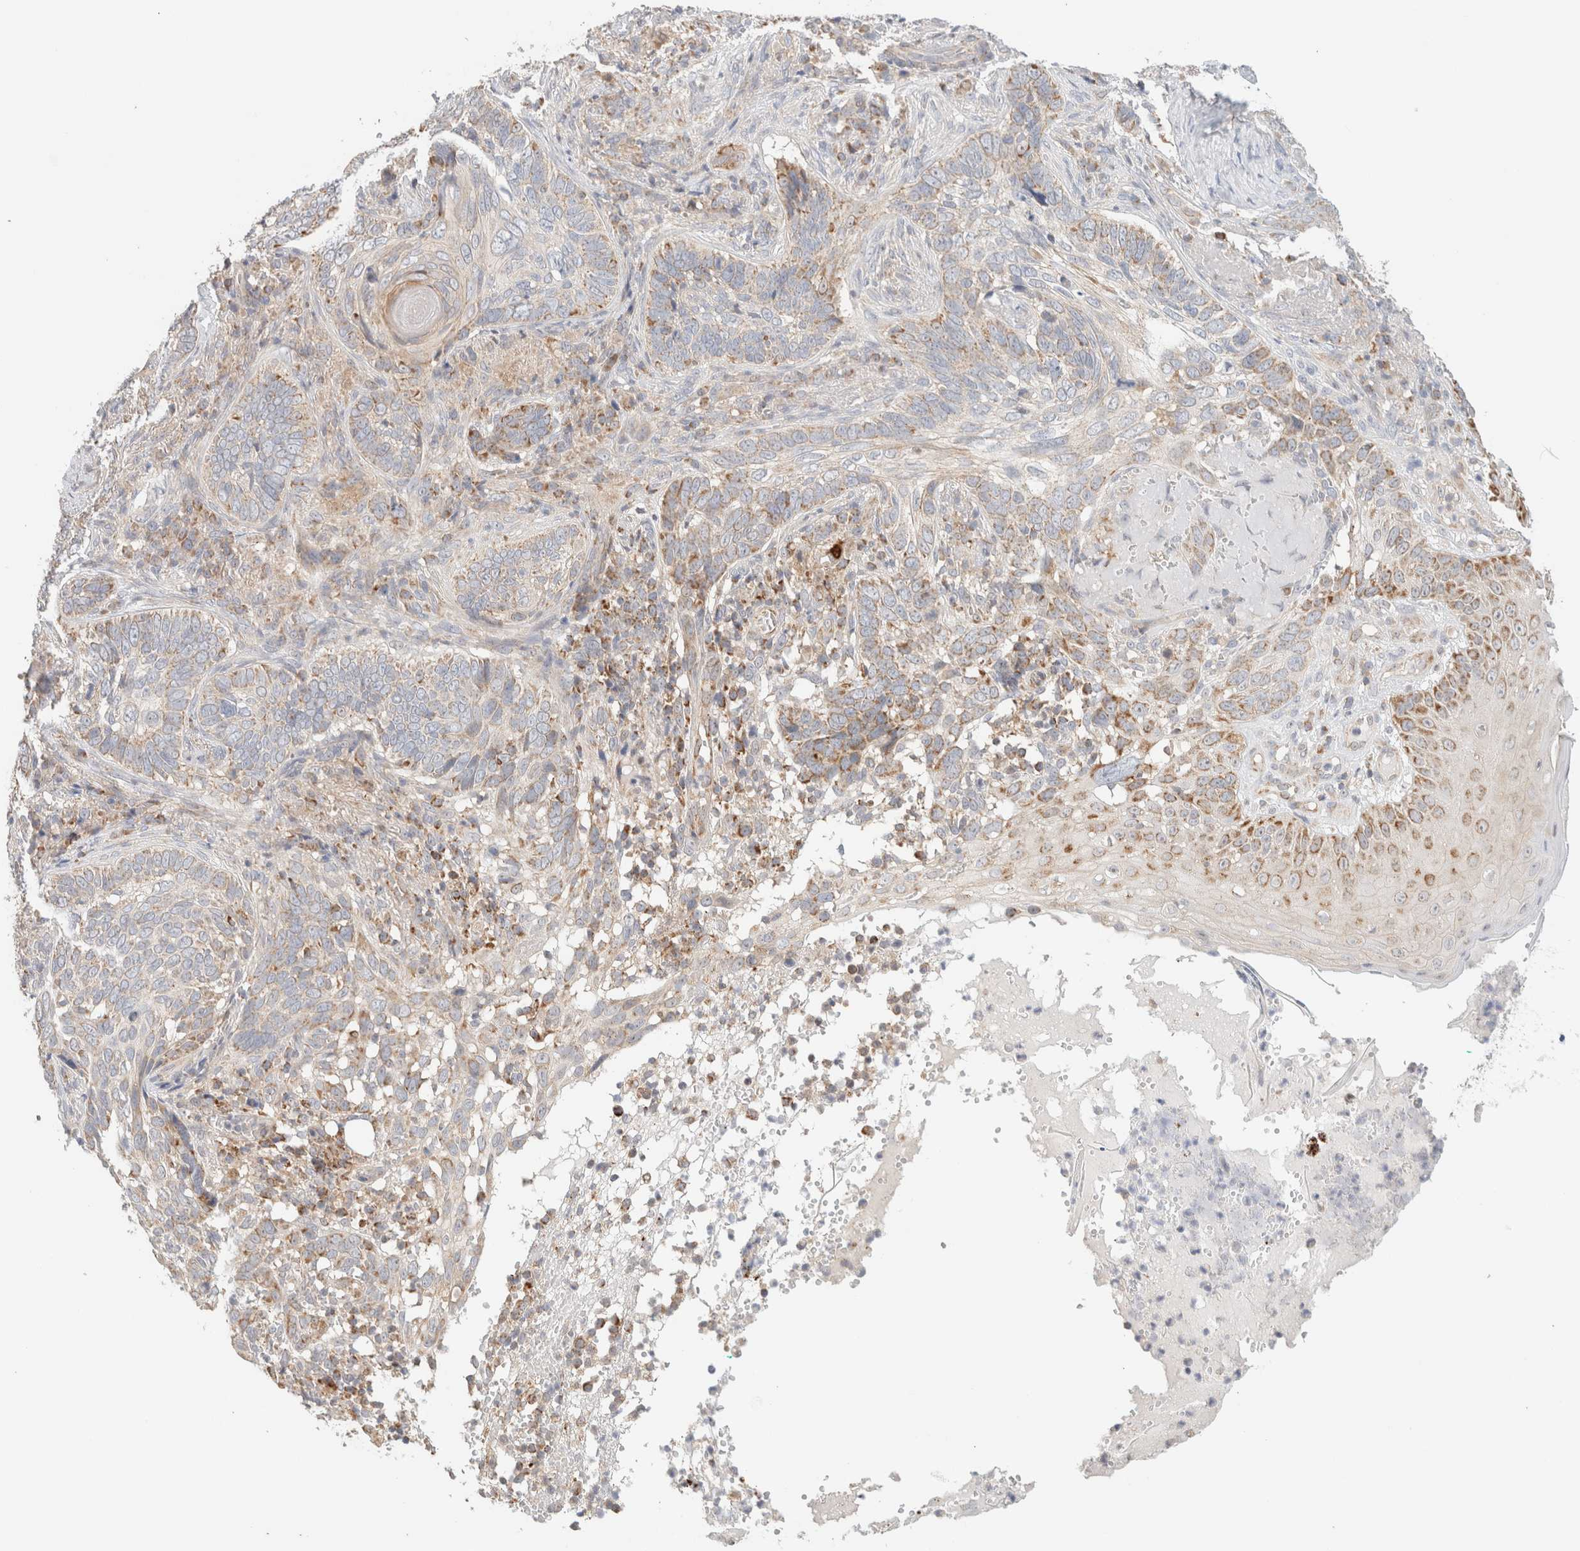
{"staining": {"intensity": "strong", "quantity": "<25%", "location": "cytoplasmic/membranous"}, "tissue": "skin cancer", "cell_type": "Tumor cells", "image_type": "cancer", "snomed": [{"axis": "morphology", "description": "Basal cell carcinoma"}, {"axis": "topography", "description": "Skin"}], "caption": "Skin basal cell carcinoma stained for a protein demonstrates strong cytoplasmic/membranous positivity in tumor cells. (DAB (3,3'-diaminobenzidine) IHC, brown staining for protein, blue staining for nuclei).", "gene": "MRM3", "patient": {"sex": "female", "age": 89}}